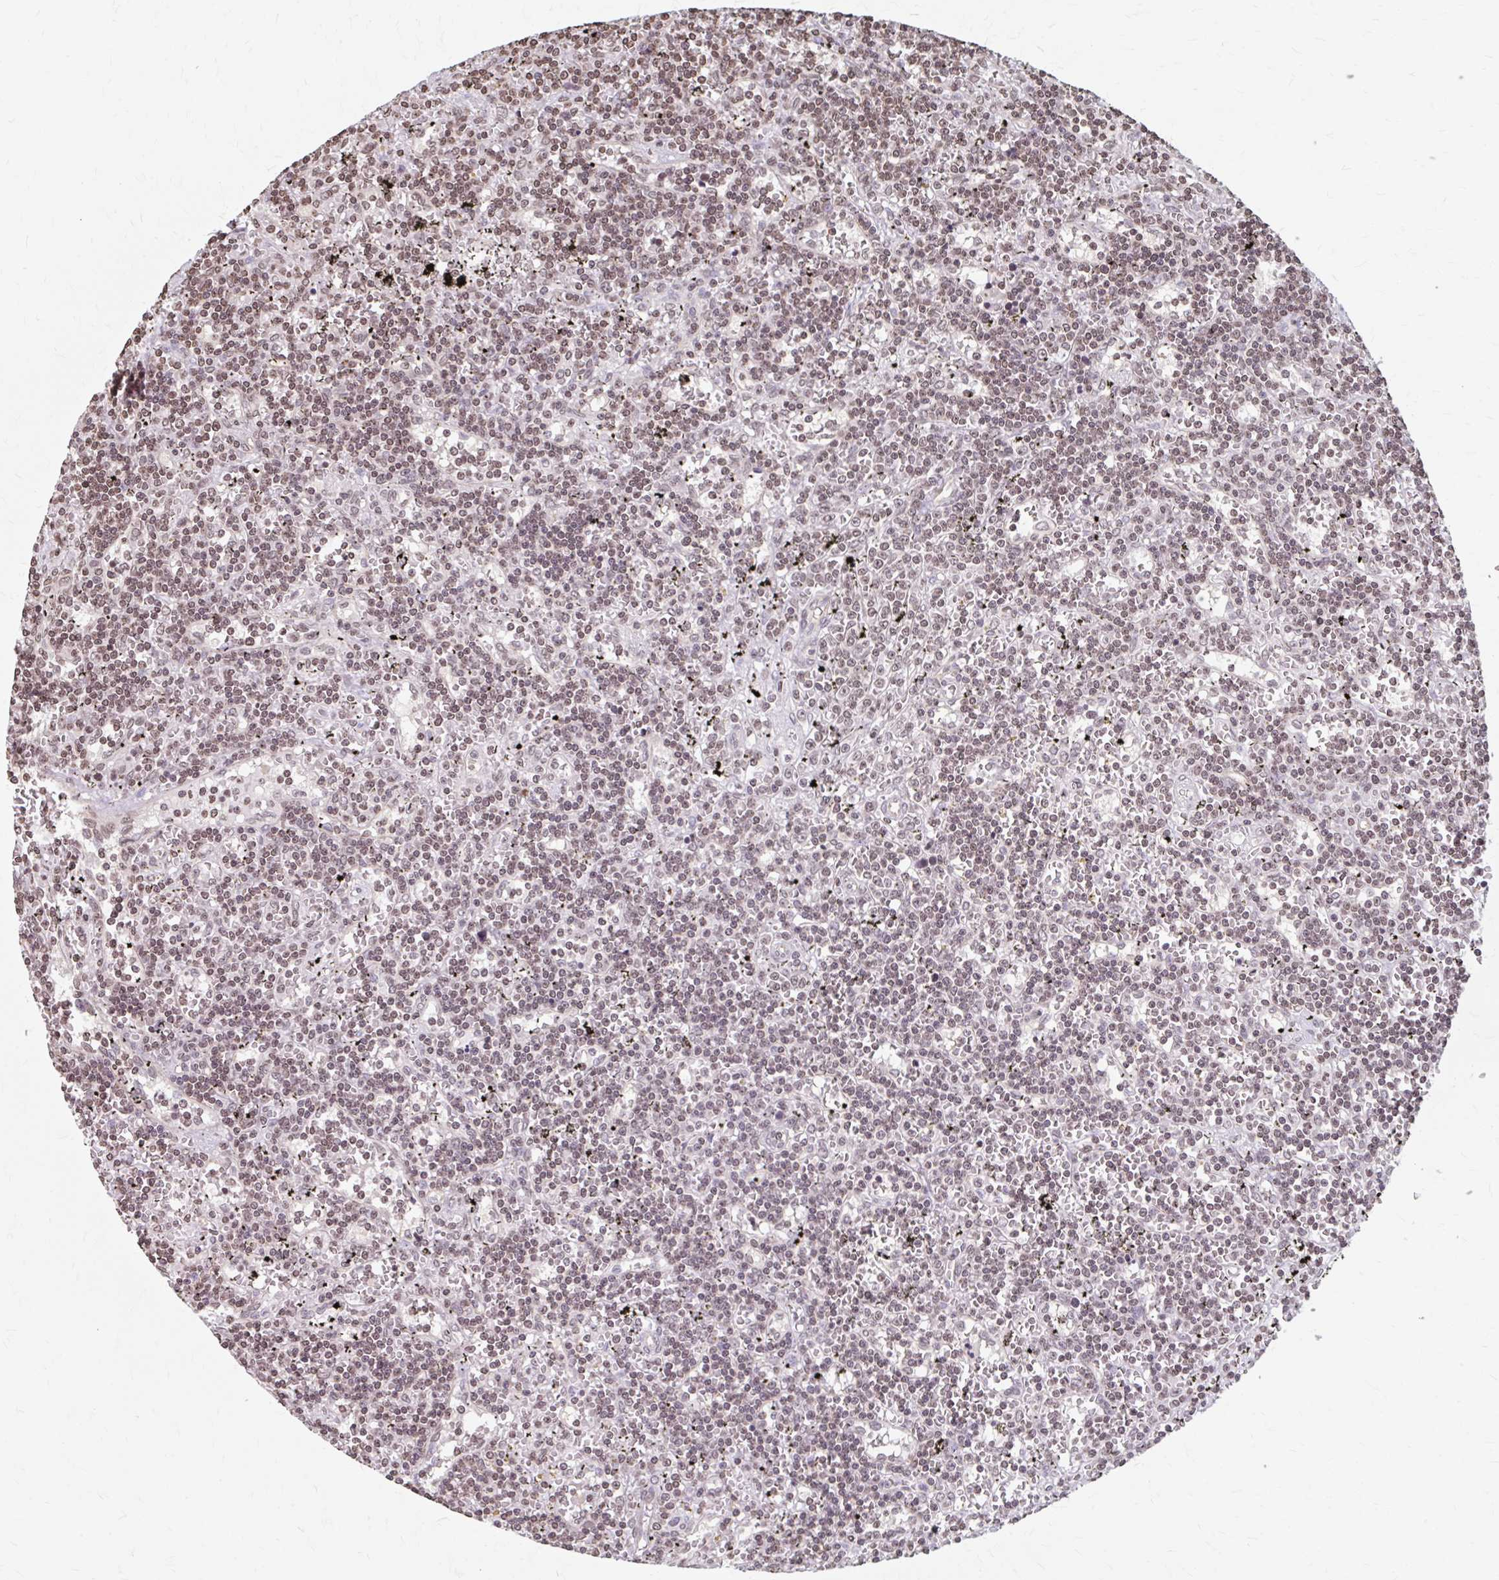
{"staining": {"intensity": "moderate", "quantity": ">75%", "location": "nuclear"}, "tissue": "lymphoma", "cell_type": "Tumor cells", "image_type": "cancer", "snomed": [{"axis": "morphology", "description": "Malignant lymphoma, non-Hodgkin's type, Low grade"}, {"axis": "topography", "description": "Spleen"}], "caption": "This photomicrograph demonstrates IHC staining of human low-grade malignant lymphoma, non-Hodgkin's type, with medium moderate nuclear expression in approximately >75% of tumor cells.", "gene": "ORC3", "patient": {"sex": "male", "age": 60}}